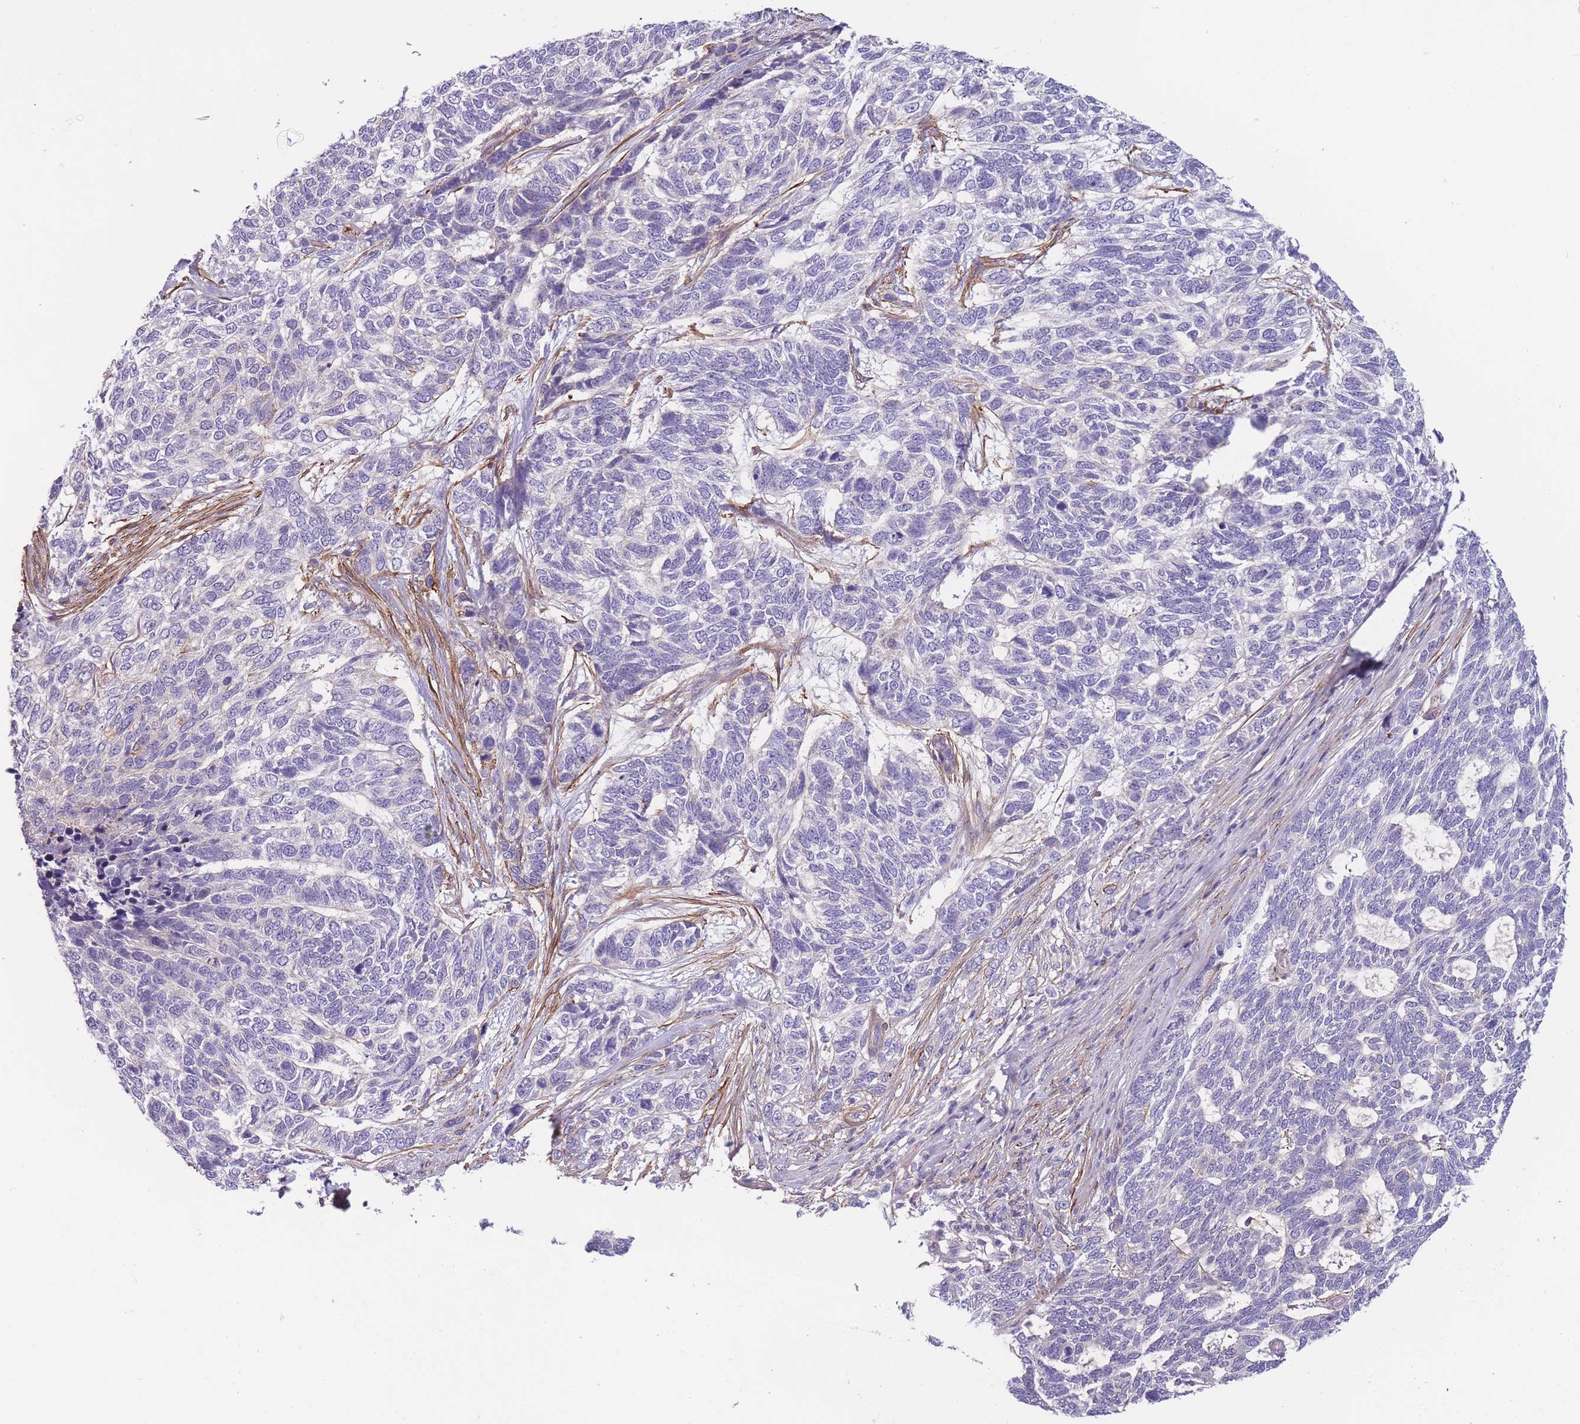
{"staining": {"intensity": "negative", "quantity": "none", "location": "none"}, "tissue": "skin cancer", "cell_type": "Tumor cells", "image_type": "cancer", "snomed": [{"axis": "morphology", "description": "Basal cell carcinoma"}, {"axis": "topography", "description": "Skin"}], "caption": "A photomicrograph of basal cell carcinoma (skin) stained for a protein reveals no brown staining in tumor cells.", "gene": "FAM124A", "patient": {"sex": "female", "age": 65}}